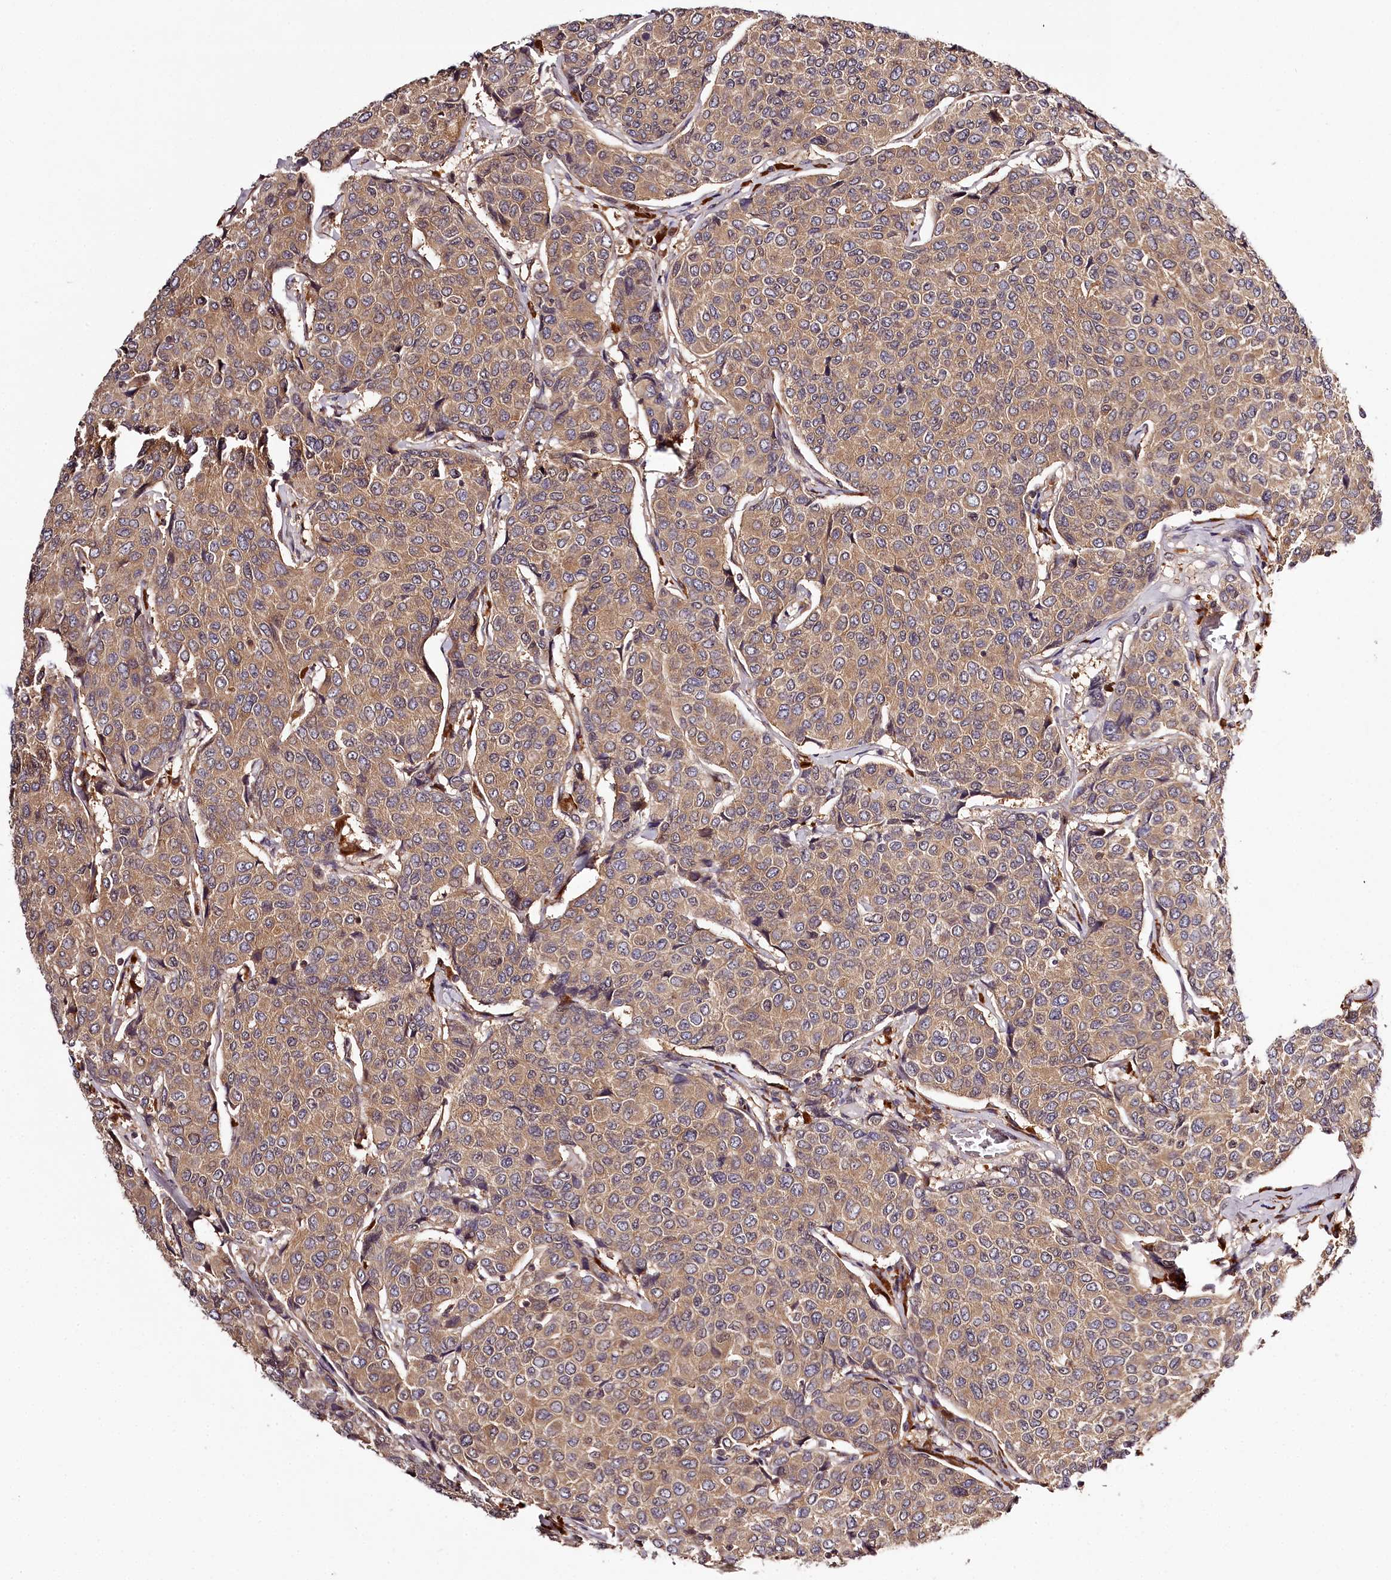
{"staining": {"intensity": "moderate", "quantity": ">75%", "location": "cytoplasmic/membranous"}, "tissue": "breast cancer", "cell_type": "Tumor cells", "image_type": "cancer", "snomed": [{"axis": "morphology", "description": "Duct carcinoma"}, {"axis": "topography", "description": "Breast"}], "caption": "IHC (DAB) staining of breast cancer demonstrates moderate cytoplasmic/membranous protein positivity in approximately >75% of tumor cells.", "gene": "TARS1", "patient": {"sex": "female", "age": 55}}